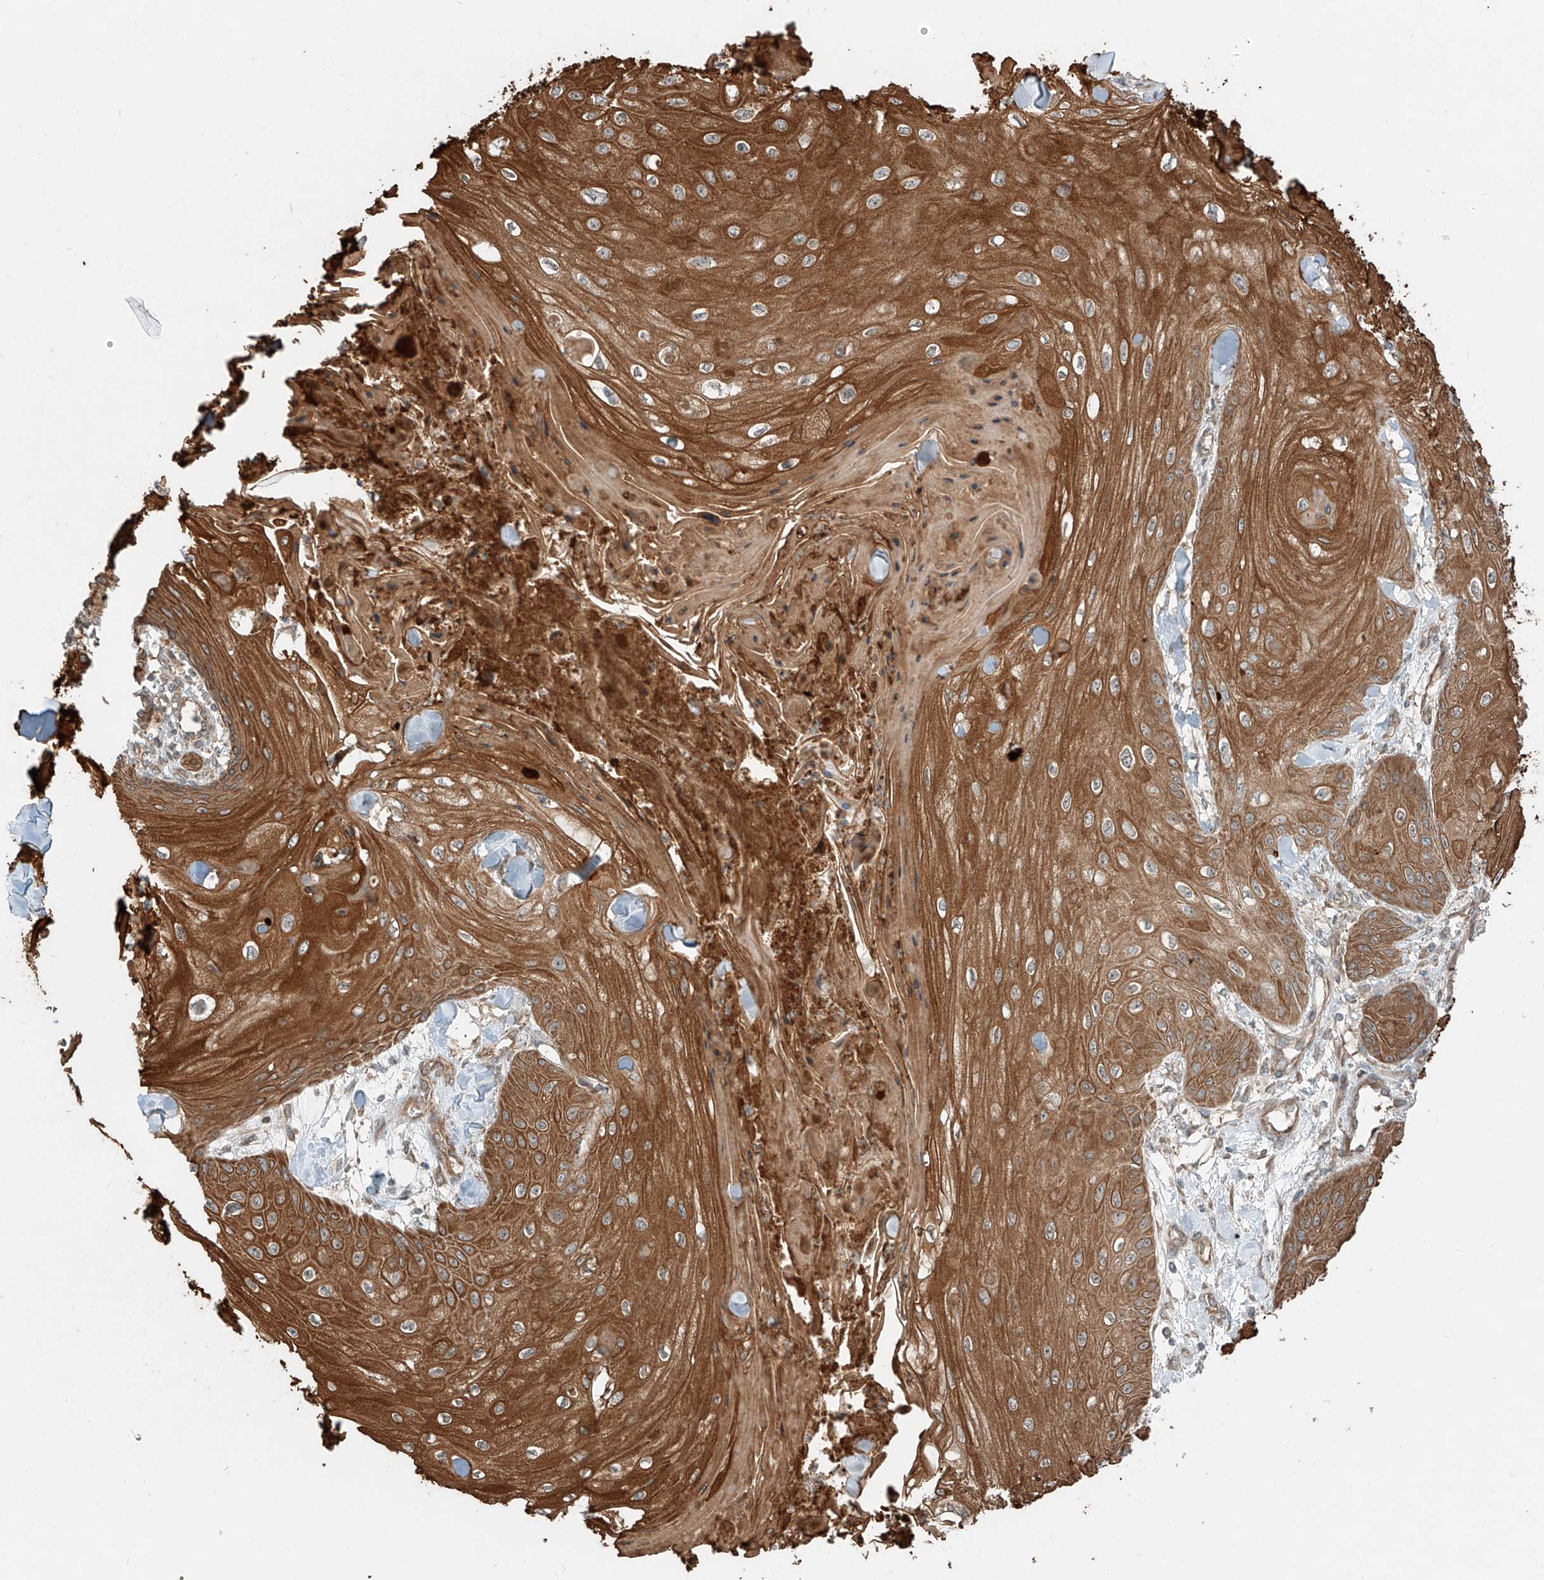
{"staining": {"intensity": "strong", "quantity": ">75%", "location": "cytoplasmic/membranous"}, "tissue": "skin cancer", "cell_type": "Tumor cells", "image_type": "cancer", "snomed": [{"axis": "morphology", "description": "Squamous cell carcinoma, NOS"}, {"axis": "topography", "description": "Skin"}], "caption": "Strong cytoplasmic/membranous expression for a protein is appreciated in approximately >75% of tumor cells of skin cancer using IHC.", "gene": "CEP162", "patient": {"sex": "male", "age": 74}}